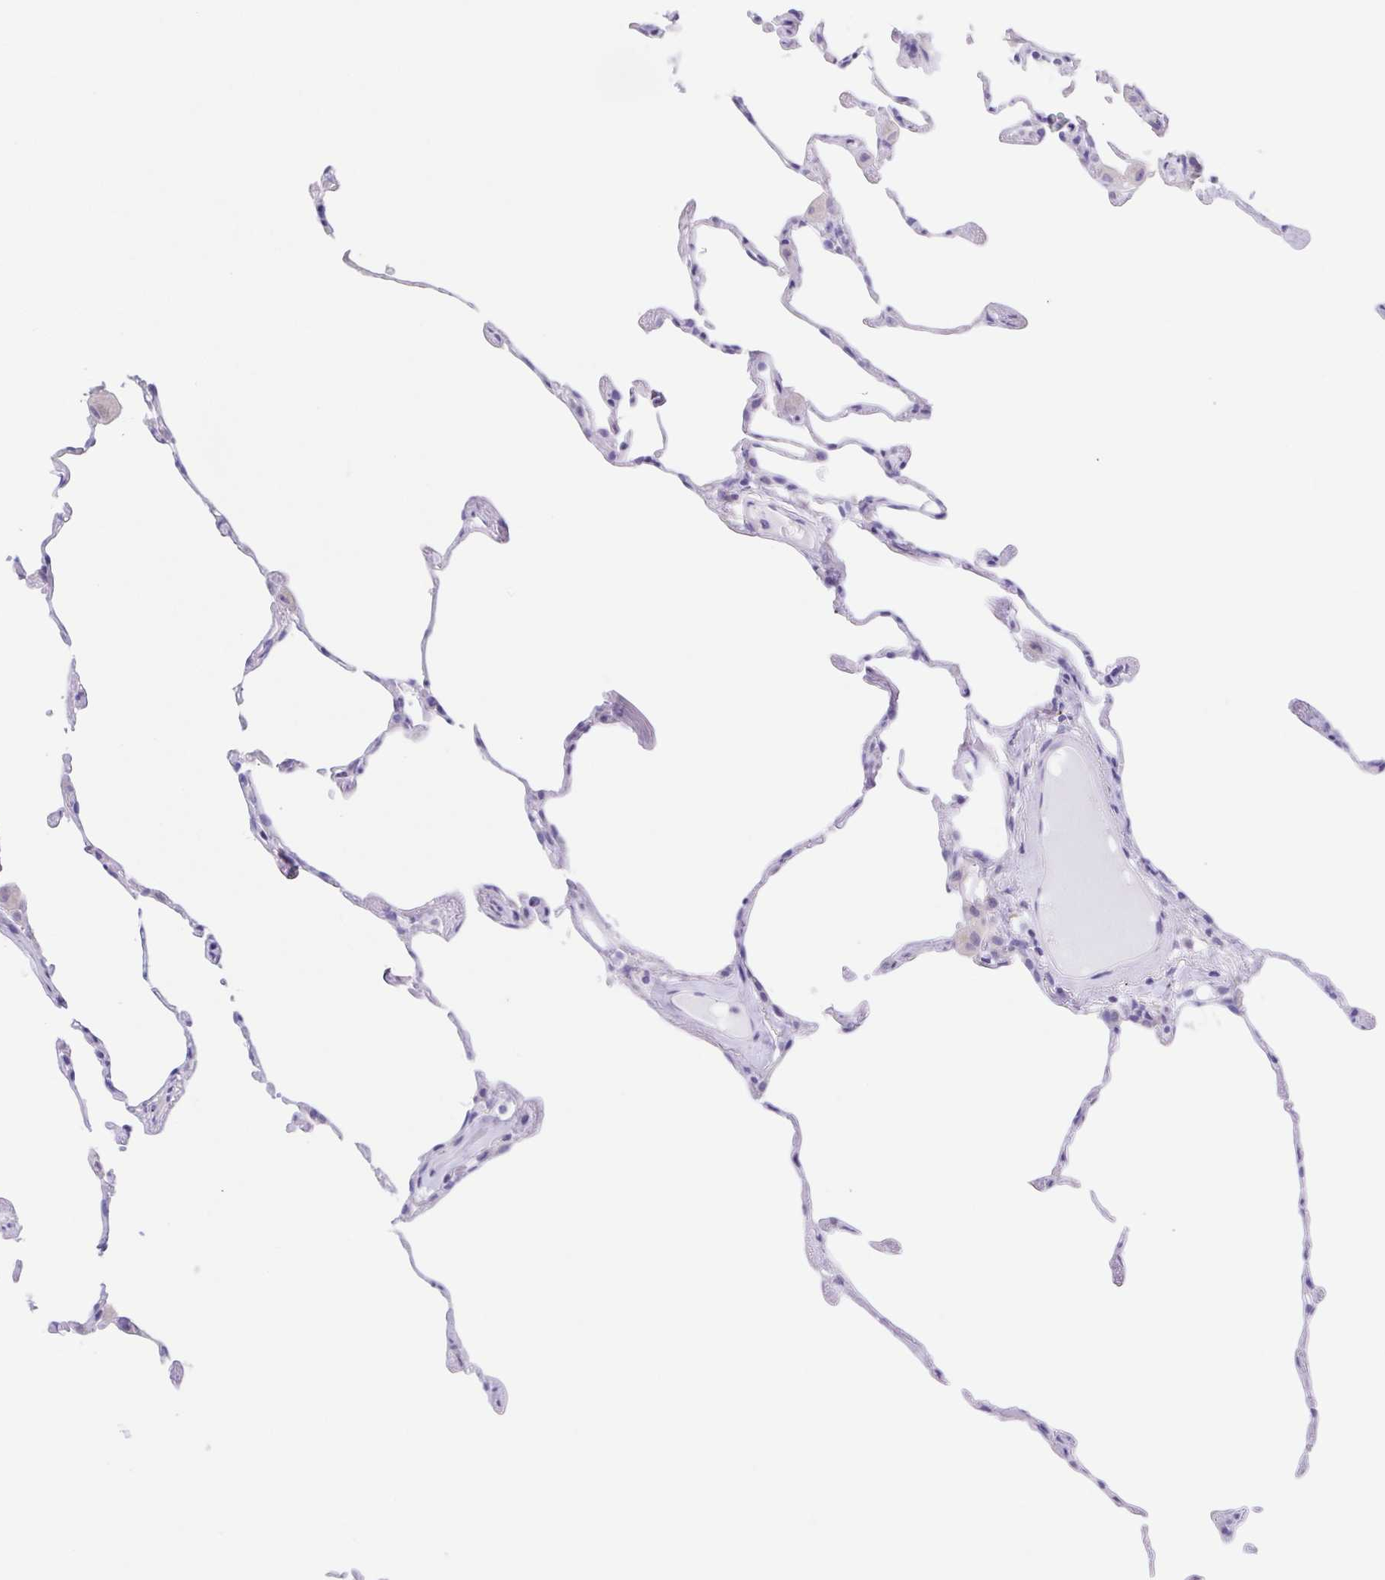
{"staining": {"intensity": "negative", "quantity": "none", "location": "none"}, "tissue": "lung", "cell_type": "Alveolar cells", "image_type": "normal", "snomed": [{"axis": "morphology", "description": "Normal tissue, NOS"}, {"axis": "topography", "description": "Lung"}], "caption": "Immunohistochemistry (IHC) photomicrograph of benign lung: human lung stained with DAB exhibits no significant protein positivity in alveolar cells. (DAB IHC, high magnification).", "gene": "SCG3", "patient": {"sex": "female", "age": 57}}